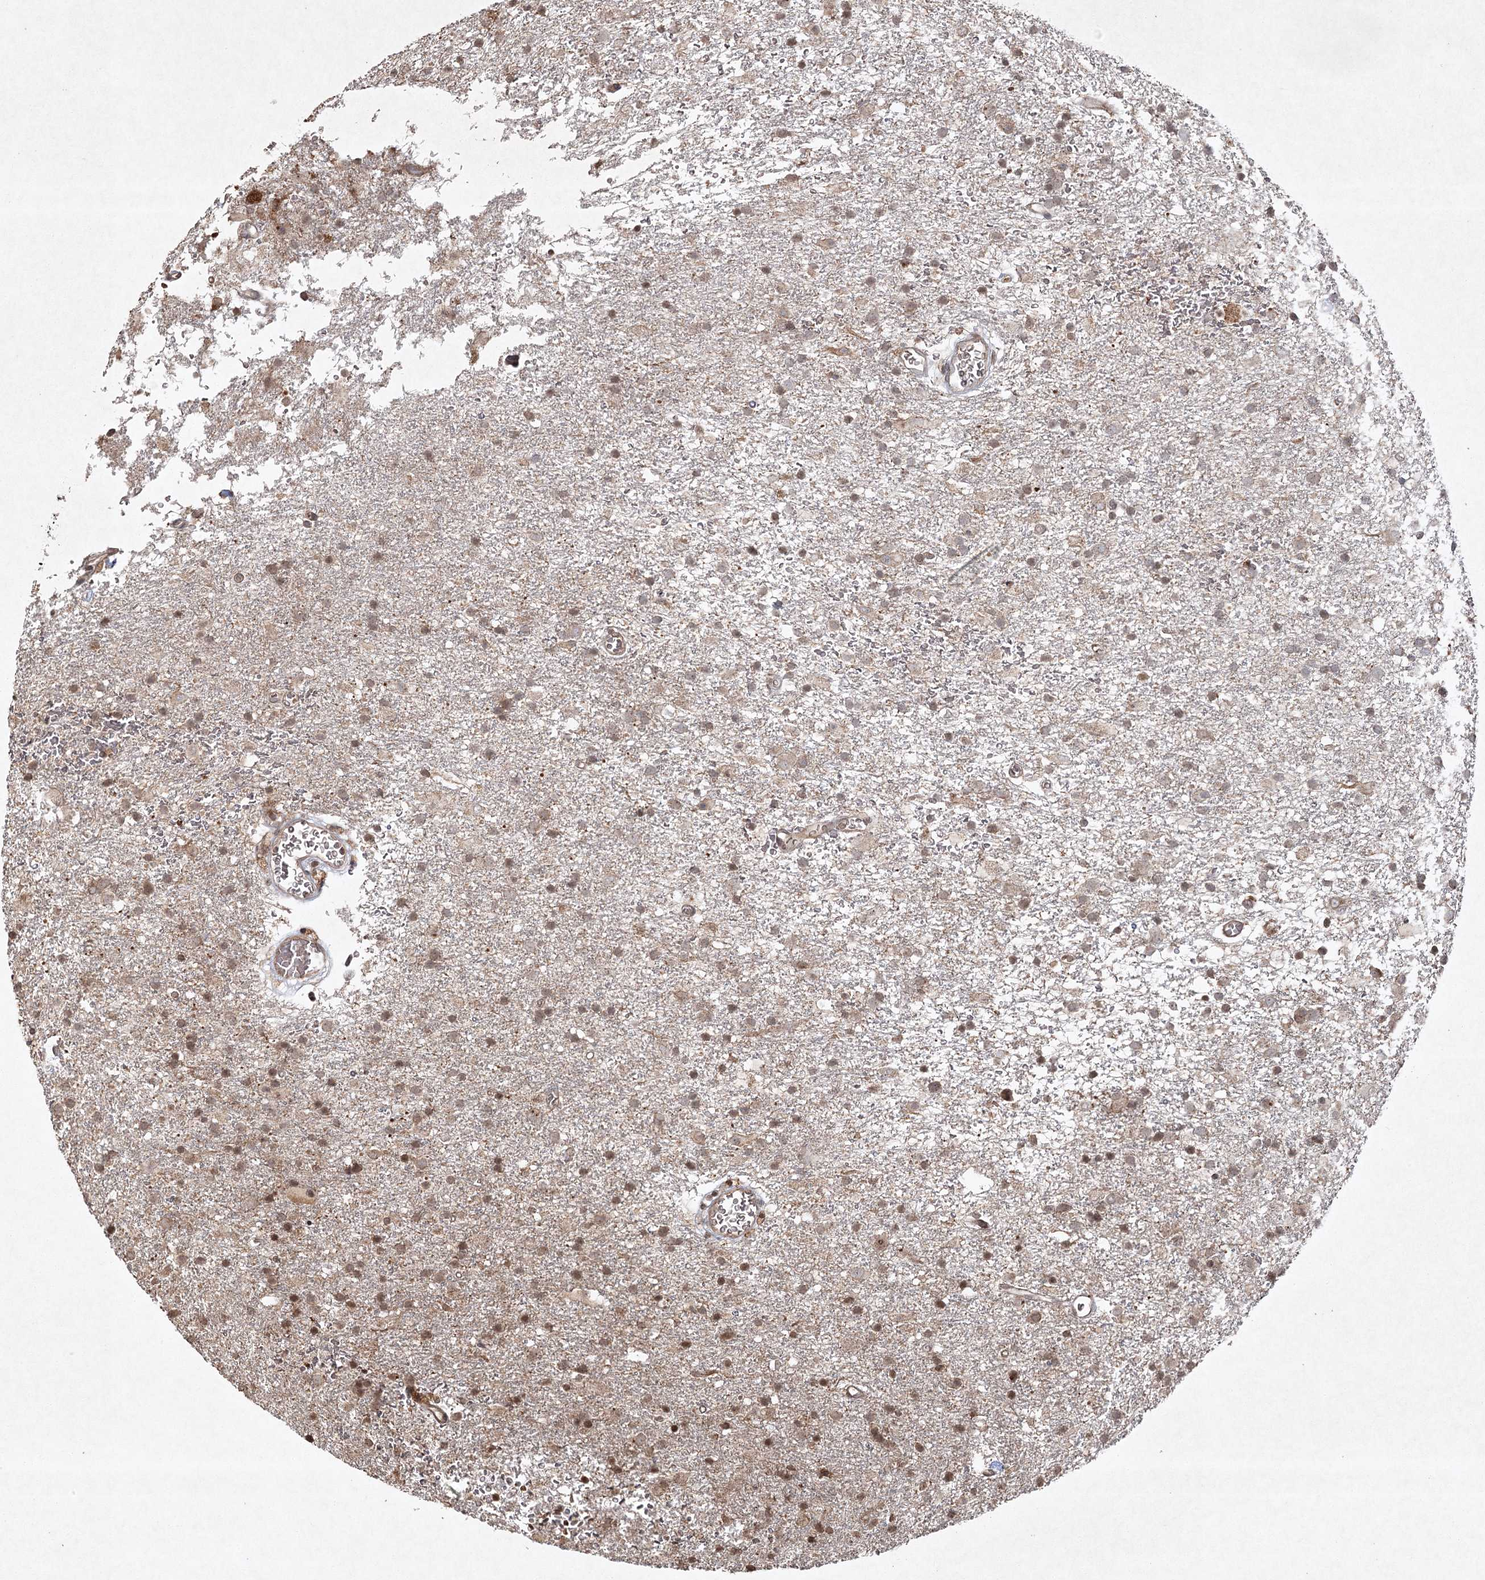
{"staining": {"intensity": "moderate", "quantity": "25%-75%", "location": "cytoplasmic/membranous"}, "tissue": "glioma", "cell_type": "Tumor cells", "image_type": "cancer", "snomed": [{"axis": "morphology", "description": "Glioma, malignant, Low grade"}, {"axis": "topography", "description": "Brain"}], "caption": "A high-resolution image shows IHC staining of malignant low-grade glioma, which demonstrates moderate cytoplasmic/membranous staining in approximately 25%-75% of tumor cells.", "gene": "CYP2B6", "patient": {"sex": "male", "age": 65}}